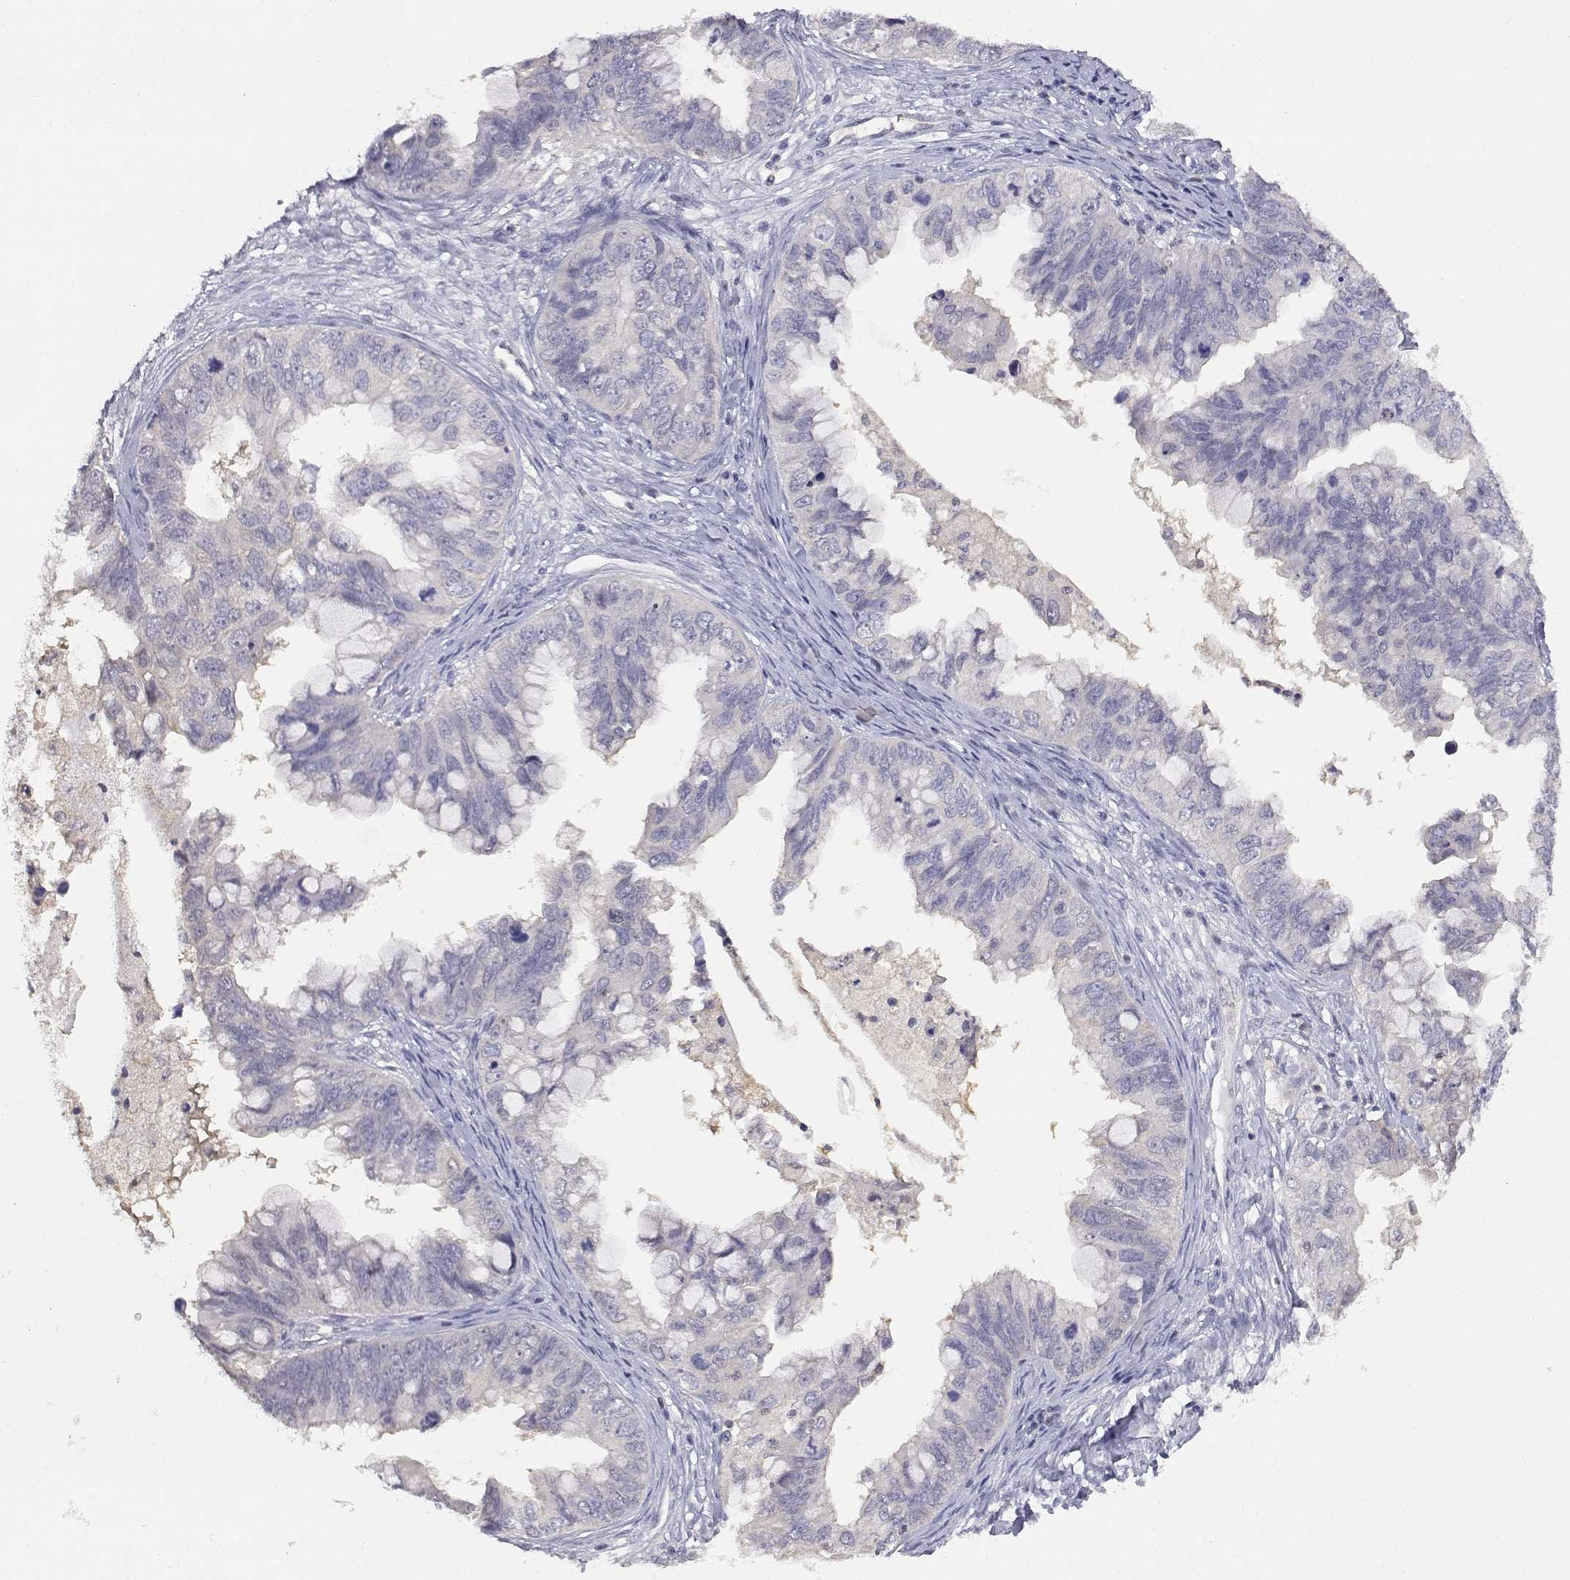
{"staining": {"intensity": "weak", "quantity": "<25%", "location": "cytoplasmic/membranous"}, "tissue": "ovarian cancer", "cell_type": "Tumor cells", "image_type": "cancer", "snomed": [{"axis": "morphology", "description": "Cystadenocarcinoma, mucinous, NOS"}, {"axis": "topography", "description": "Ovary"}], "caption": "This is an immunohistochemistry (IHC) histopathology image of ovarian cancer (mucinous cystadenocarcinoma). There is no expression in tumor cells.", "gene": "ADA", "patient": {"sex": "female", "age": 76}}